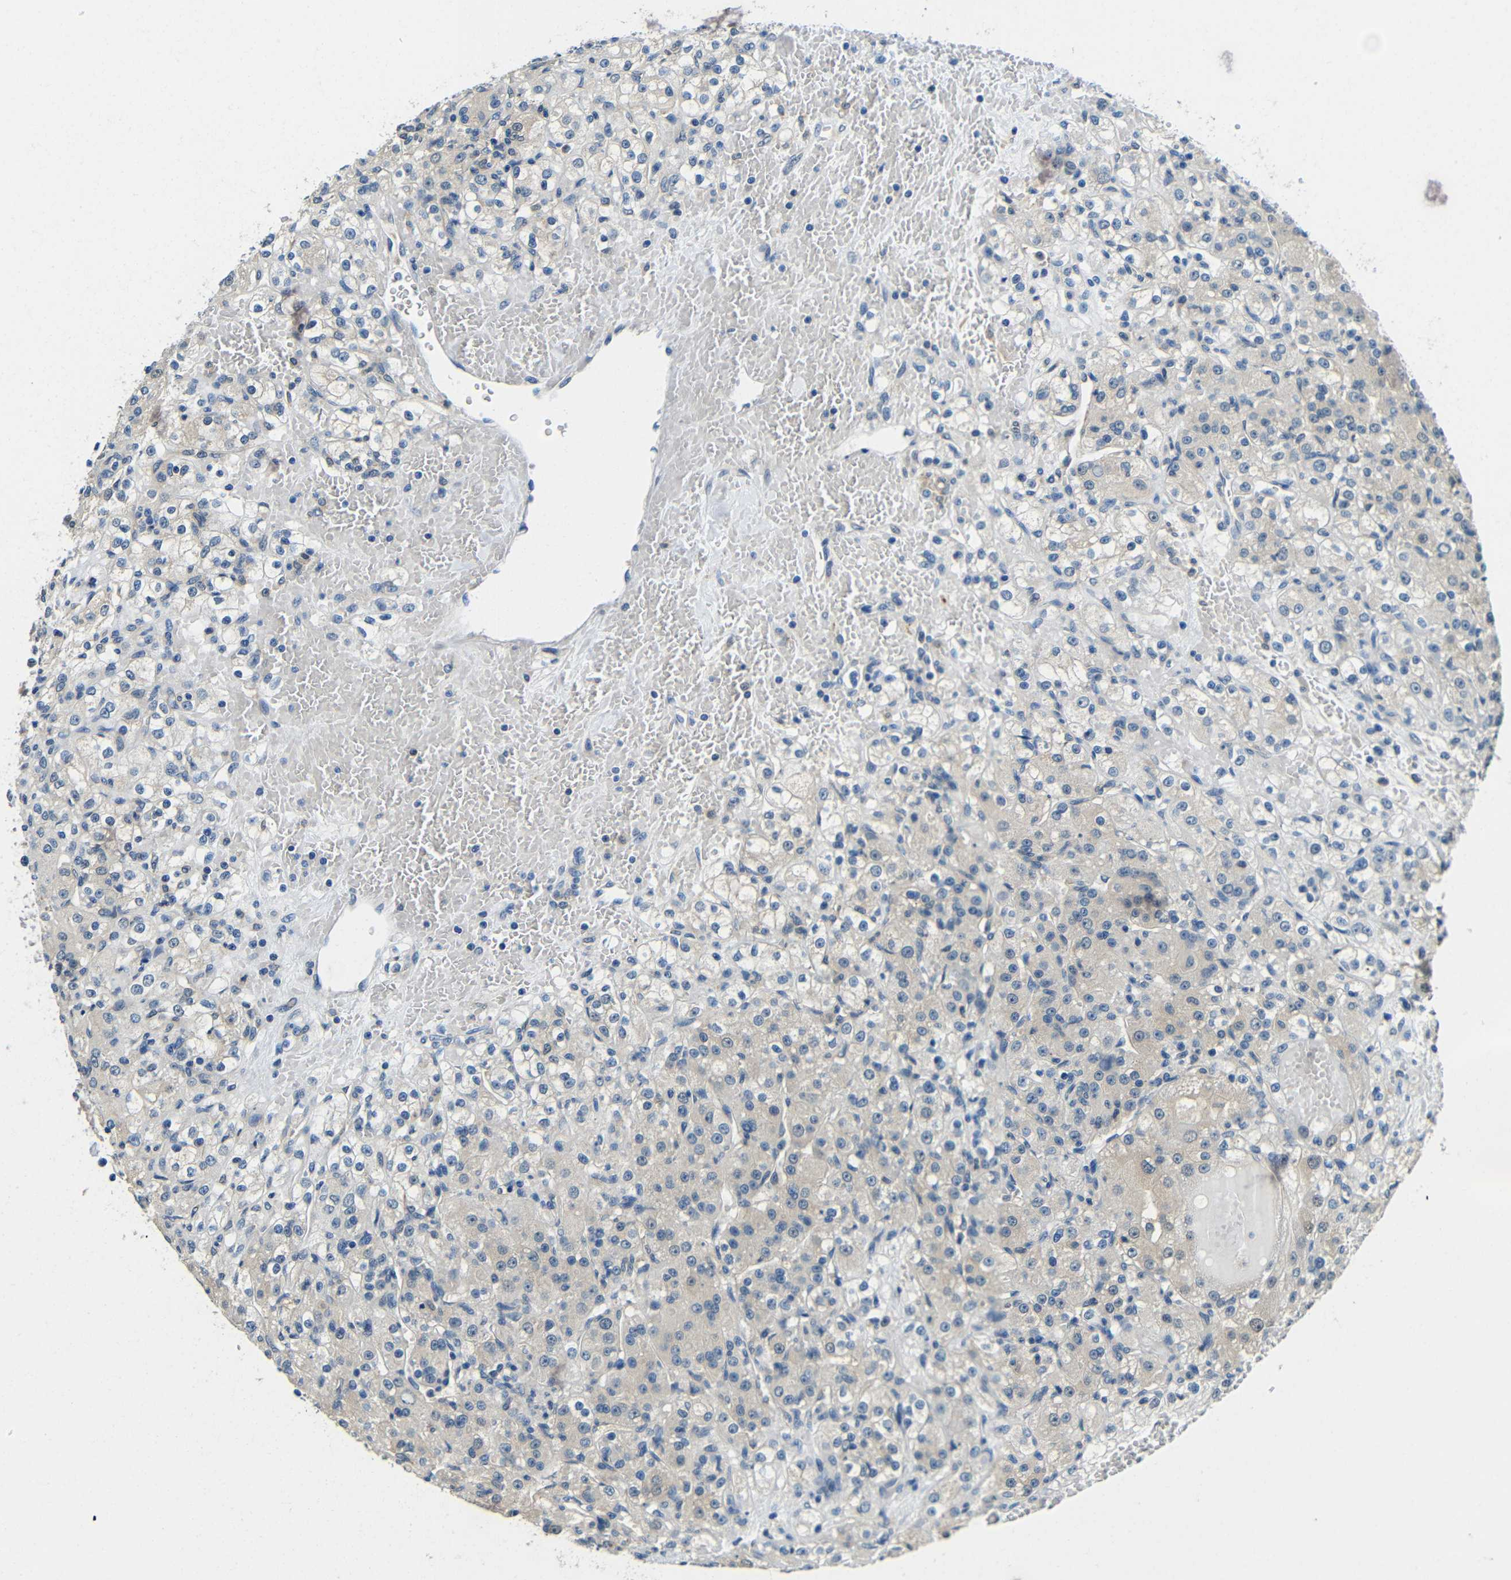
{"staining": {"intensity": "negative", "quantity": "none", "location": "none"}, "tissue": "renal cancer", "cell_type": "Tumor cells", "image_type": "cancer", "snomed": [{"axis": "morphology", "description": "Normal tissue, NOS"}, {"axis": "morphology", "description": "Adenocarcinoma, NOS"}, {"axis": "topography", "description": "Kidney"}], "caption": "The image displays no staining of tumor cells in renal adenocarcinoma.", "gene": "ADAP1", "patient": {"sex": "male", "age": 61}}